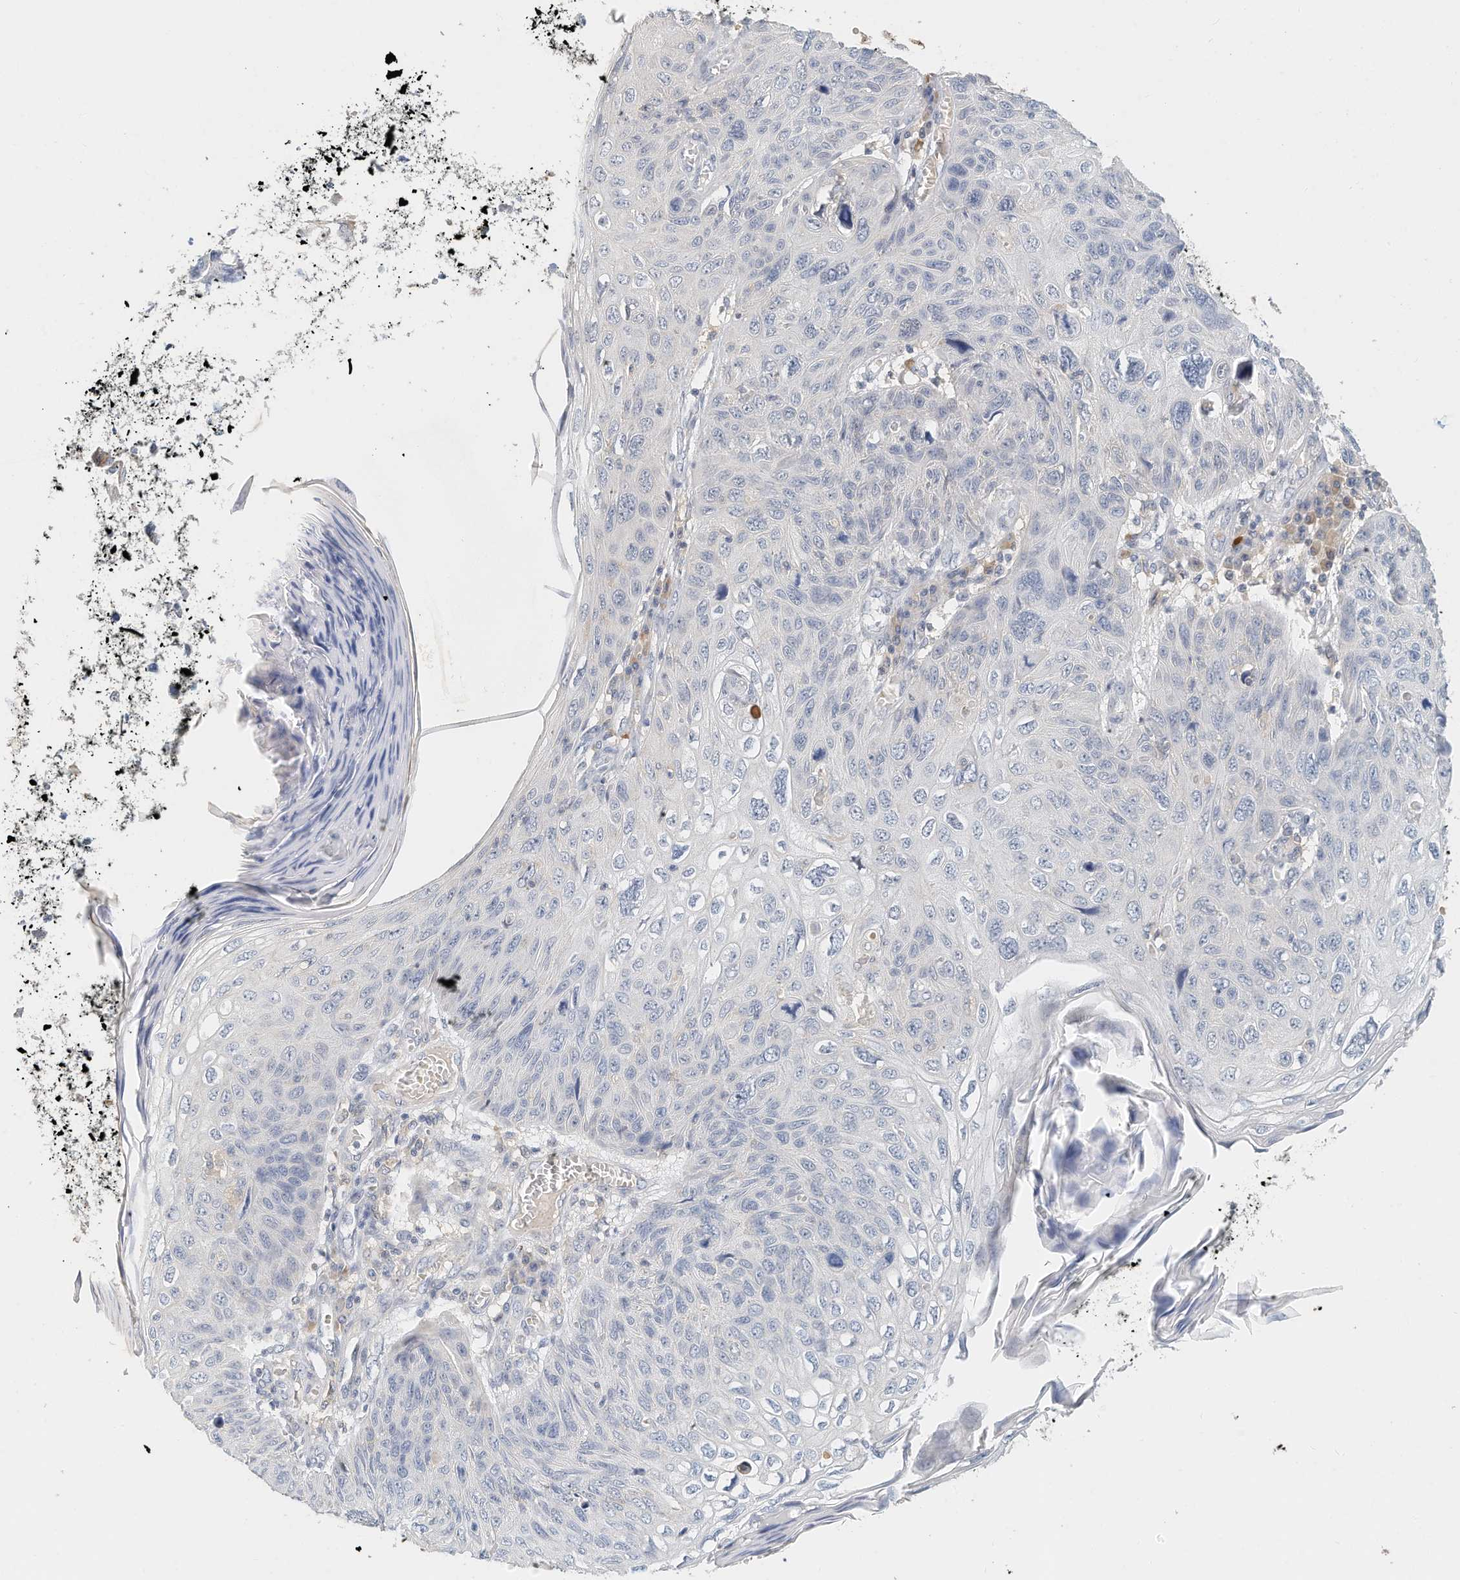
{"staining": {"intensity": "negative", "quantity": "none", "location": "none"}, "tissue": "skin cancer", "cell_type": "Tumor cells", "image_type": "cancer", "snomed": [{"axis": "morphology", "description": "Squamous cell carcinoma, NOS"}, {"axis": "topography", "description": "Skin"}], "caption": "This micrograph is of skin cancer (squamous cell carcinoma) stained with immunohistochemistry (IHC) to label a protein in brown with the nuclei are counter-stained blue. There is no staining in tumor cells.", "gene": "MICAL1", "patient": {"sex": "female", "age": 90}}